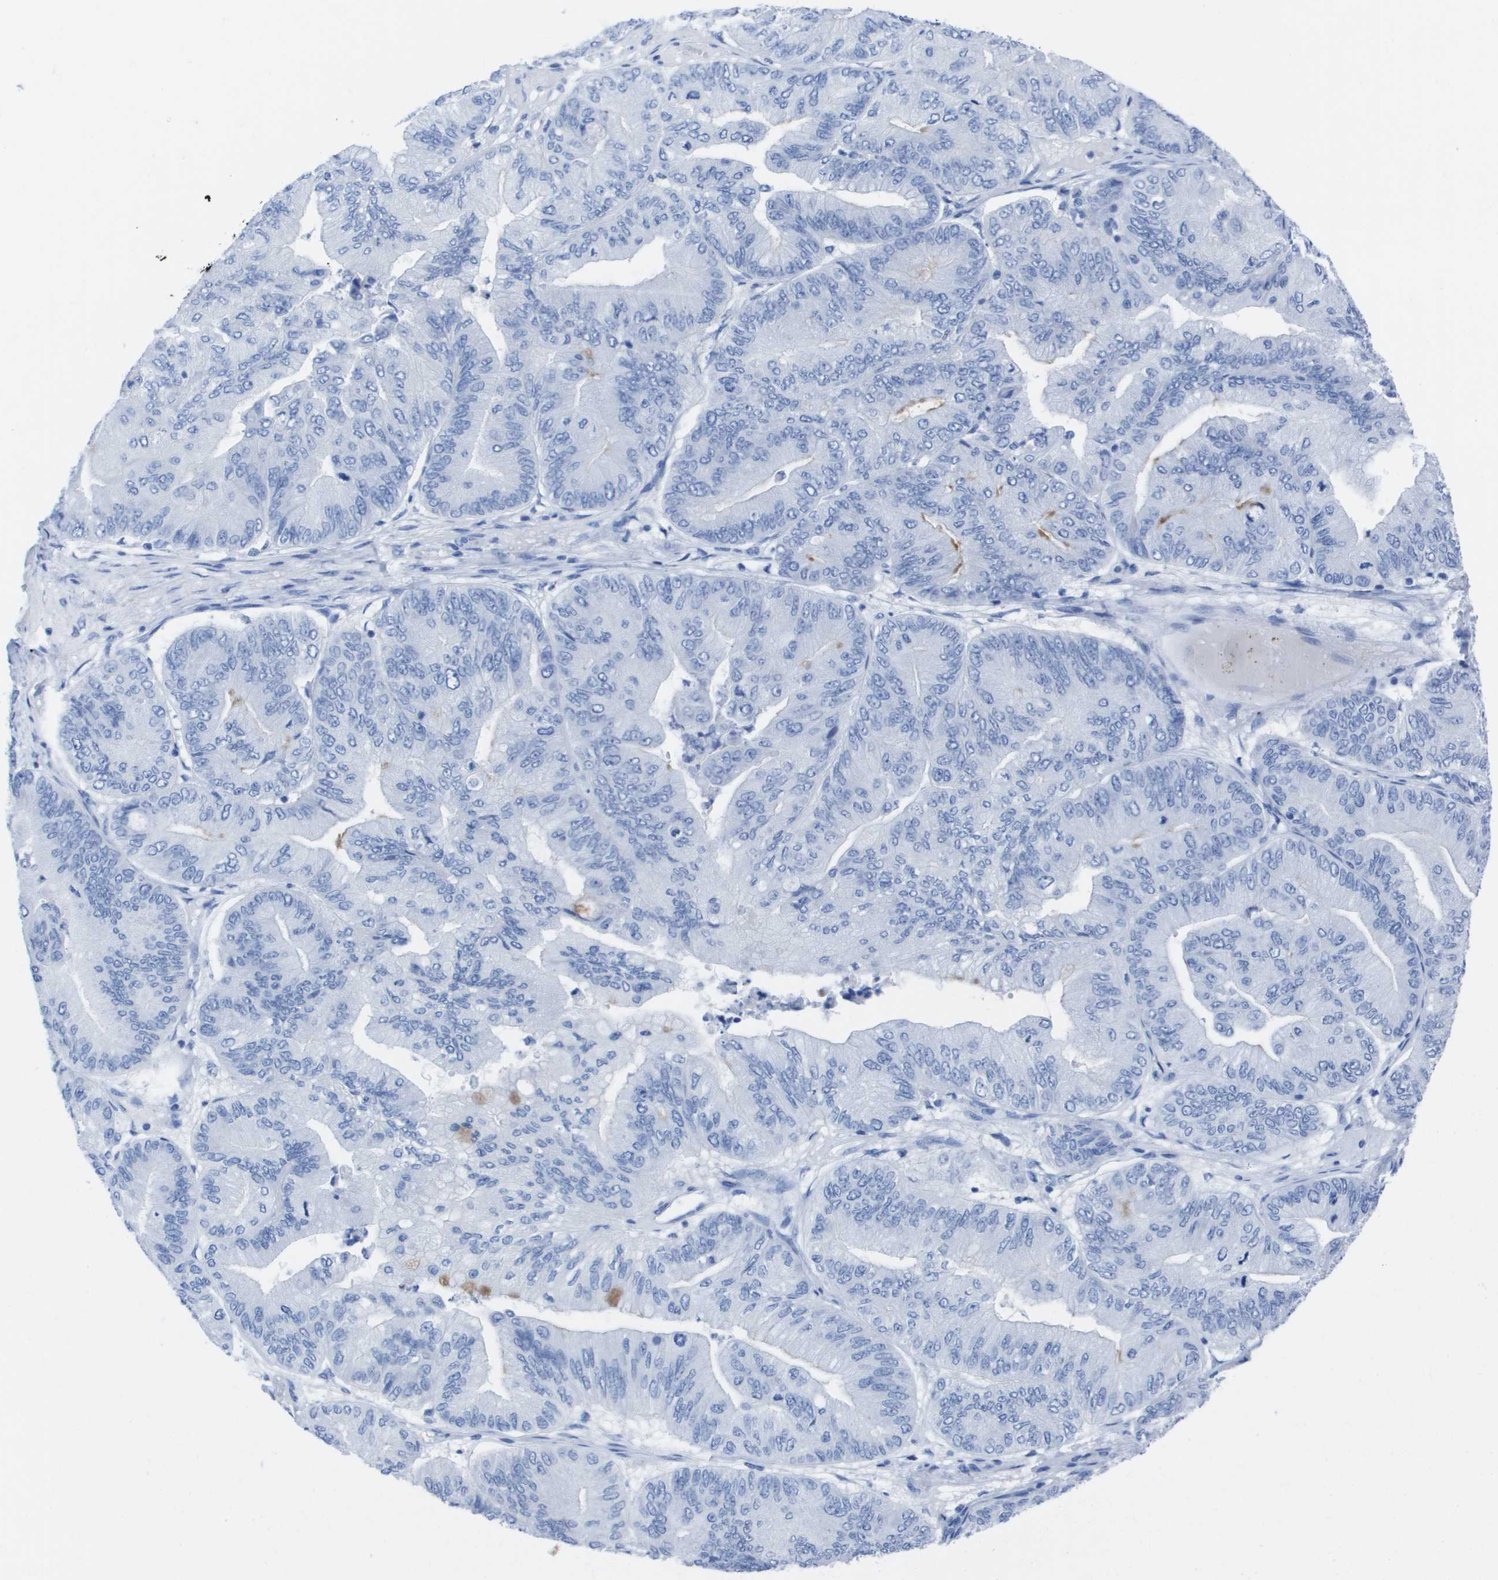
{"staining": {"intensity": "negative", "quantity": "none", "location": "none"}, "tissue": "ovarian cancer", "cell_type": "Tumor cells", "image_type": "cancer", "snomed": [{"axis": "morphology", "description": "Cystadenocarcinoma, mucinous, NOS"}, {"axis": "topography", "description": "Ovary"}], "caption": "Immunohistochemistry (IHC) image of human ovarian cancer (mucinous cystadenocarcinoma) stained for a protein (brown), which displays no positivity in tumor cells.", "gene": "KCNA3", "patient": {"sex": "female", "age": 61}}